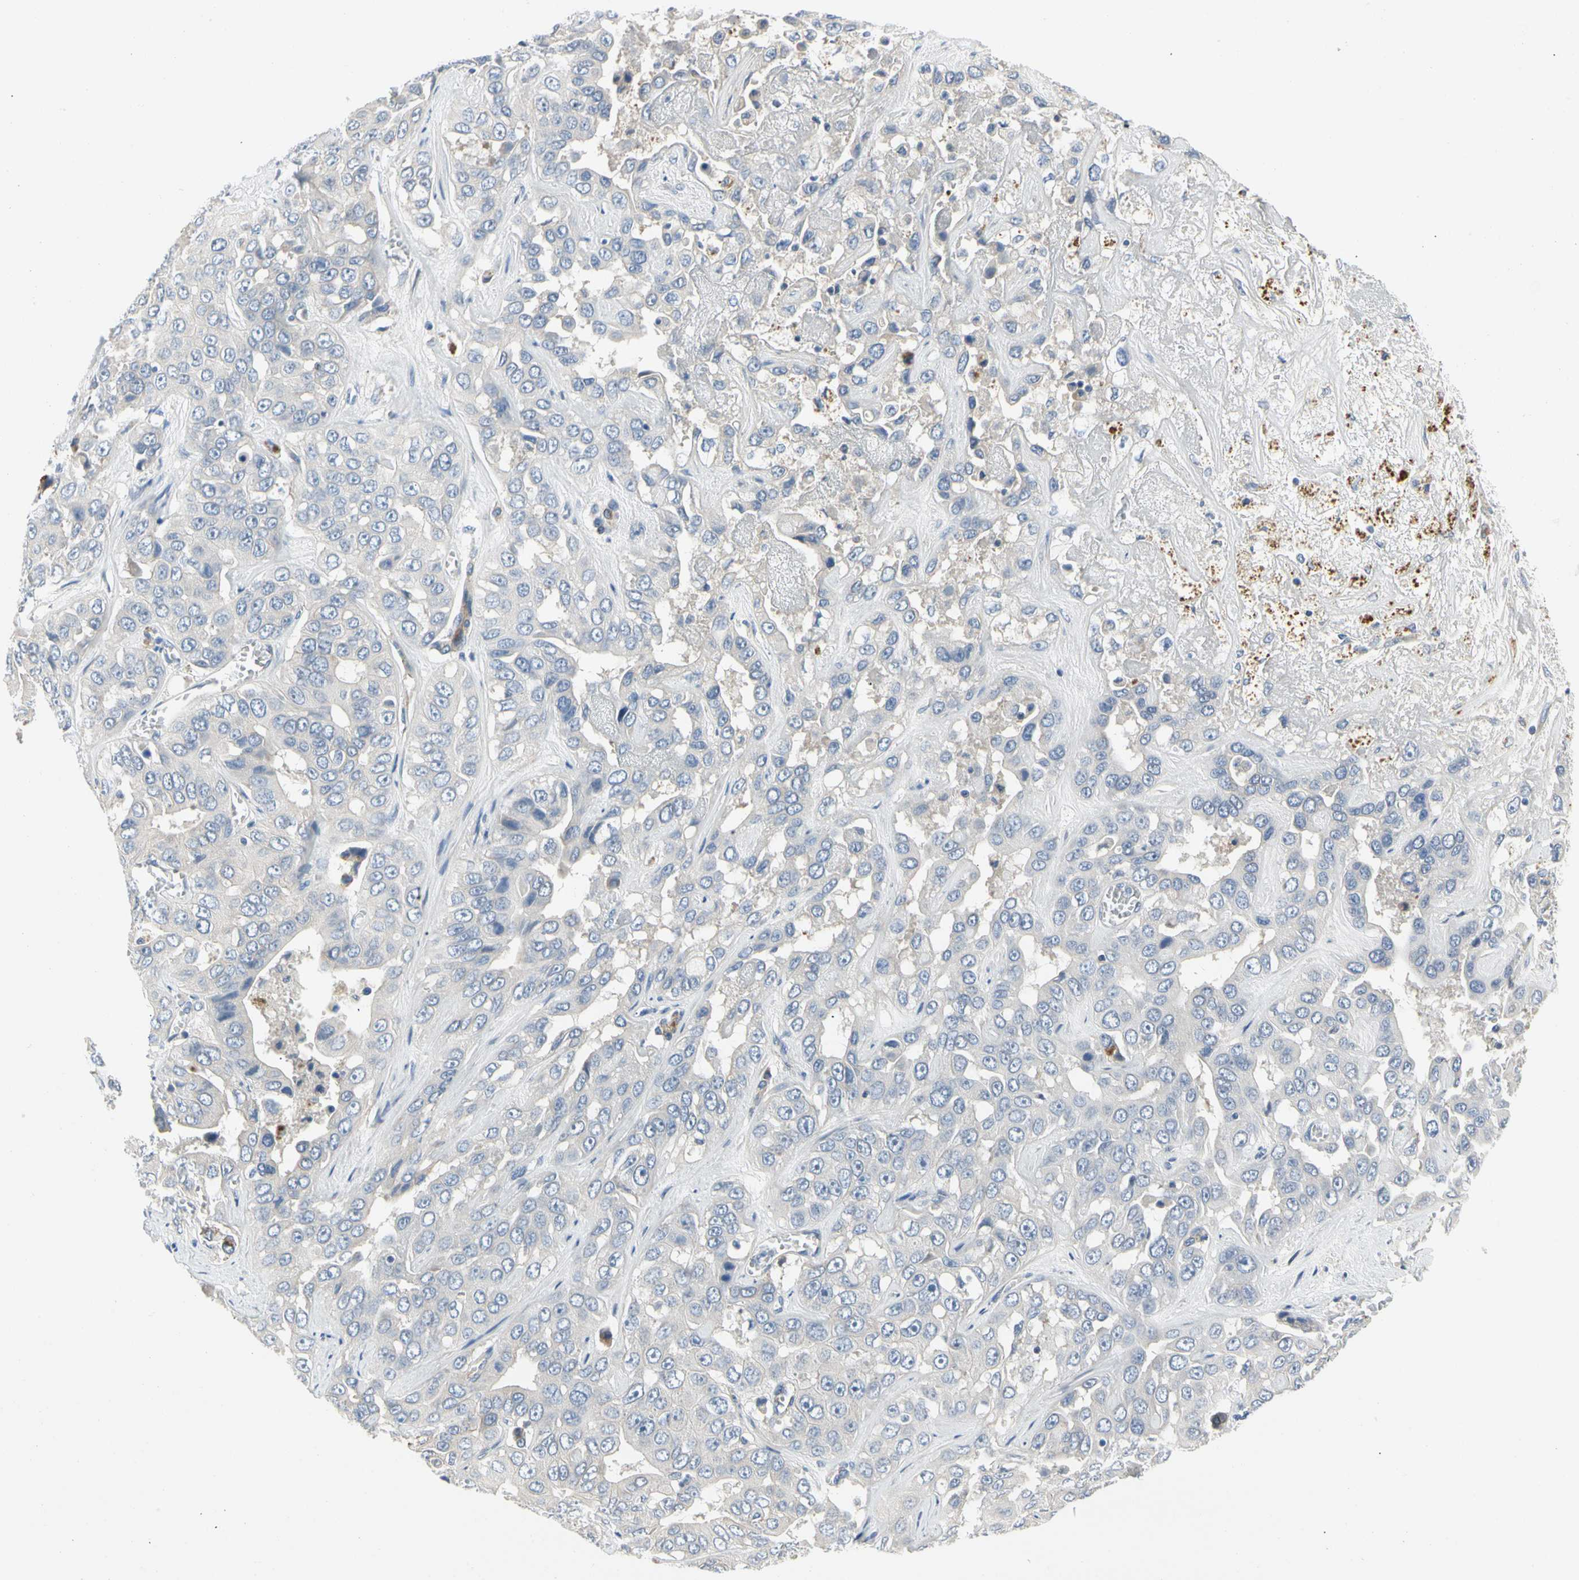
{"staining": {"intensity": "negative", "quantity": "none", "location": "none"}, "tissue": "liver cancer", "cell_type": "Tumor cells", "image_type": "cancer", "snomed": [{"axis": "morphology", "description": "Cholangiocarcinoma"}, {"axis": "topography", "description": "Liver"}], "caption": "Immunohistochemistry (IHC) of human cholangiocarcinoma (liver) demonstrates no expression in tumor cells.", "gene": "LGR6", "patient": {"sex": "female", "age": 52}}